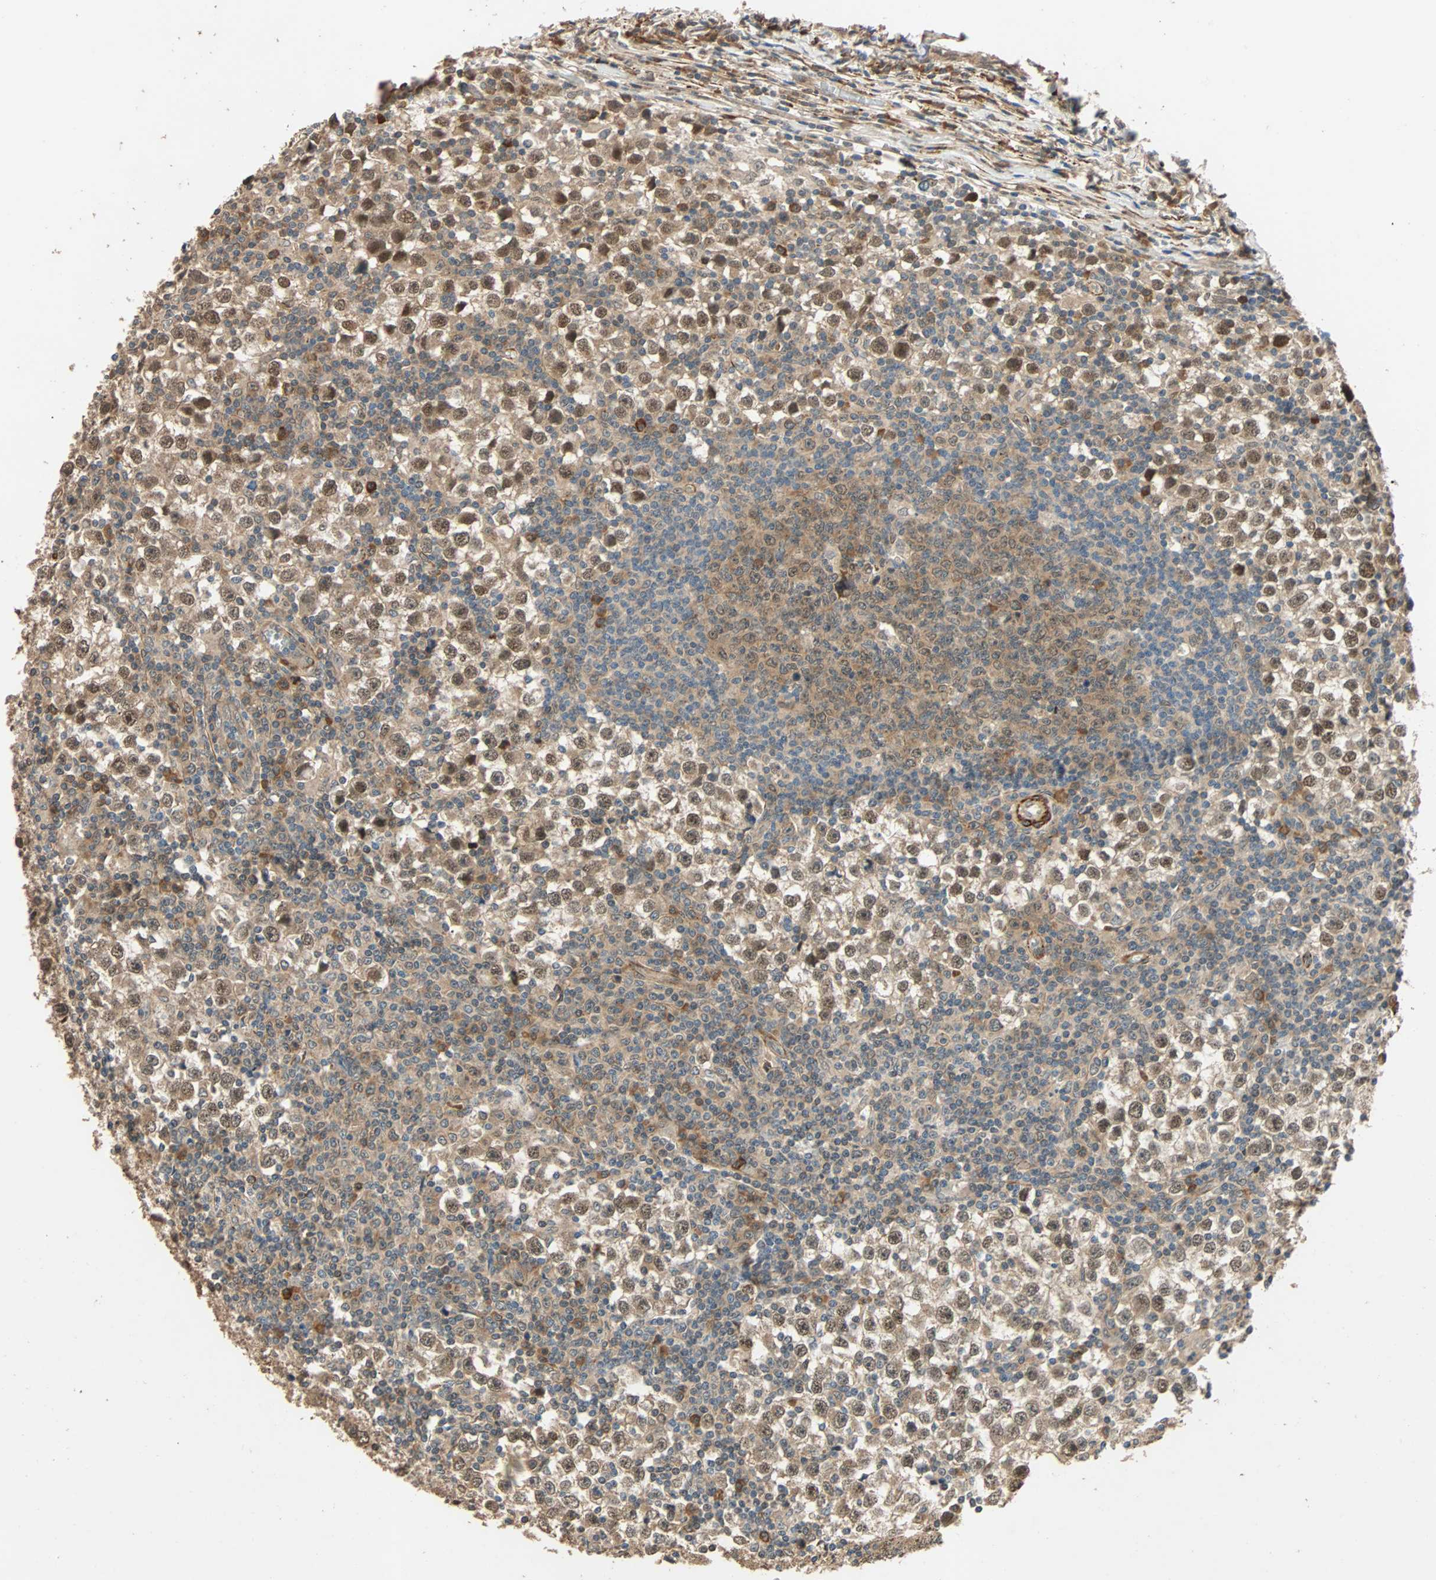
{"staining": {"intensity": "moderate", "quantity": ">75%", "location": "cytoplasmic/membranous,nuclear"}, "tissue": "testis cancer", "cell_type": "Tumor cells", "image_type": "cancer", "snomed": [{"axis": "morphology", "description": "Seminoma, NOS"}, {"axis": "topography", "description": "Testis"}], "caption": "Immunohistochemistry (IHC) (DAB) staining of testis seminoma reveals moderate cytoplasmic/membranous and nuclear protein staining in approximately >75% of tumor cells.", "gene": "QSER1", "patient": {"sex": "male", "age": 65}}